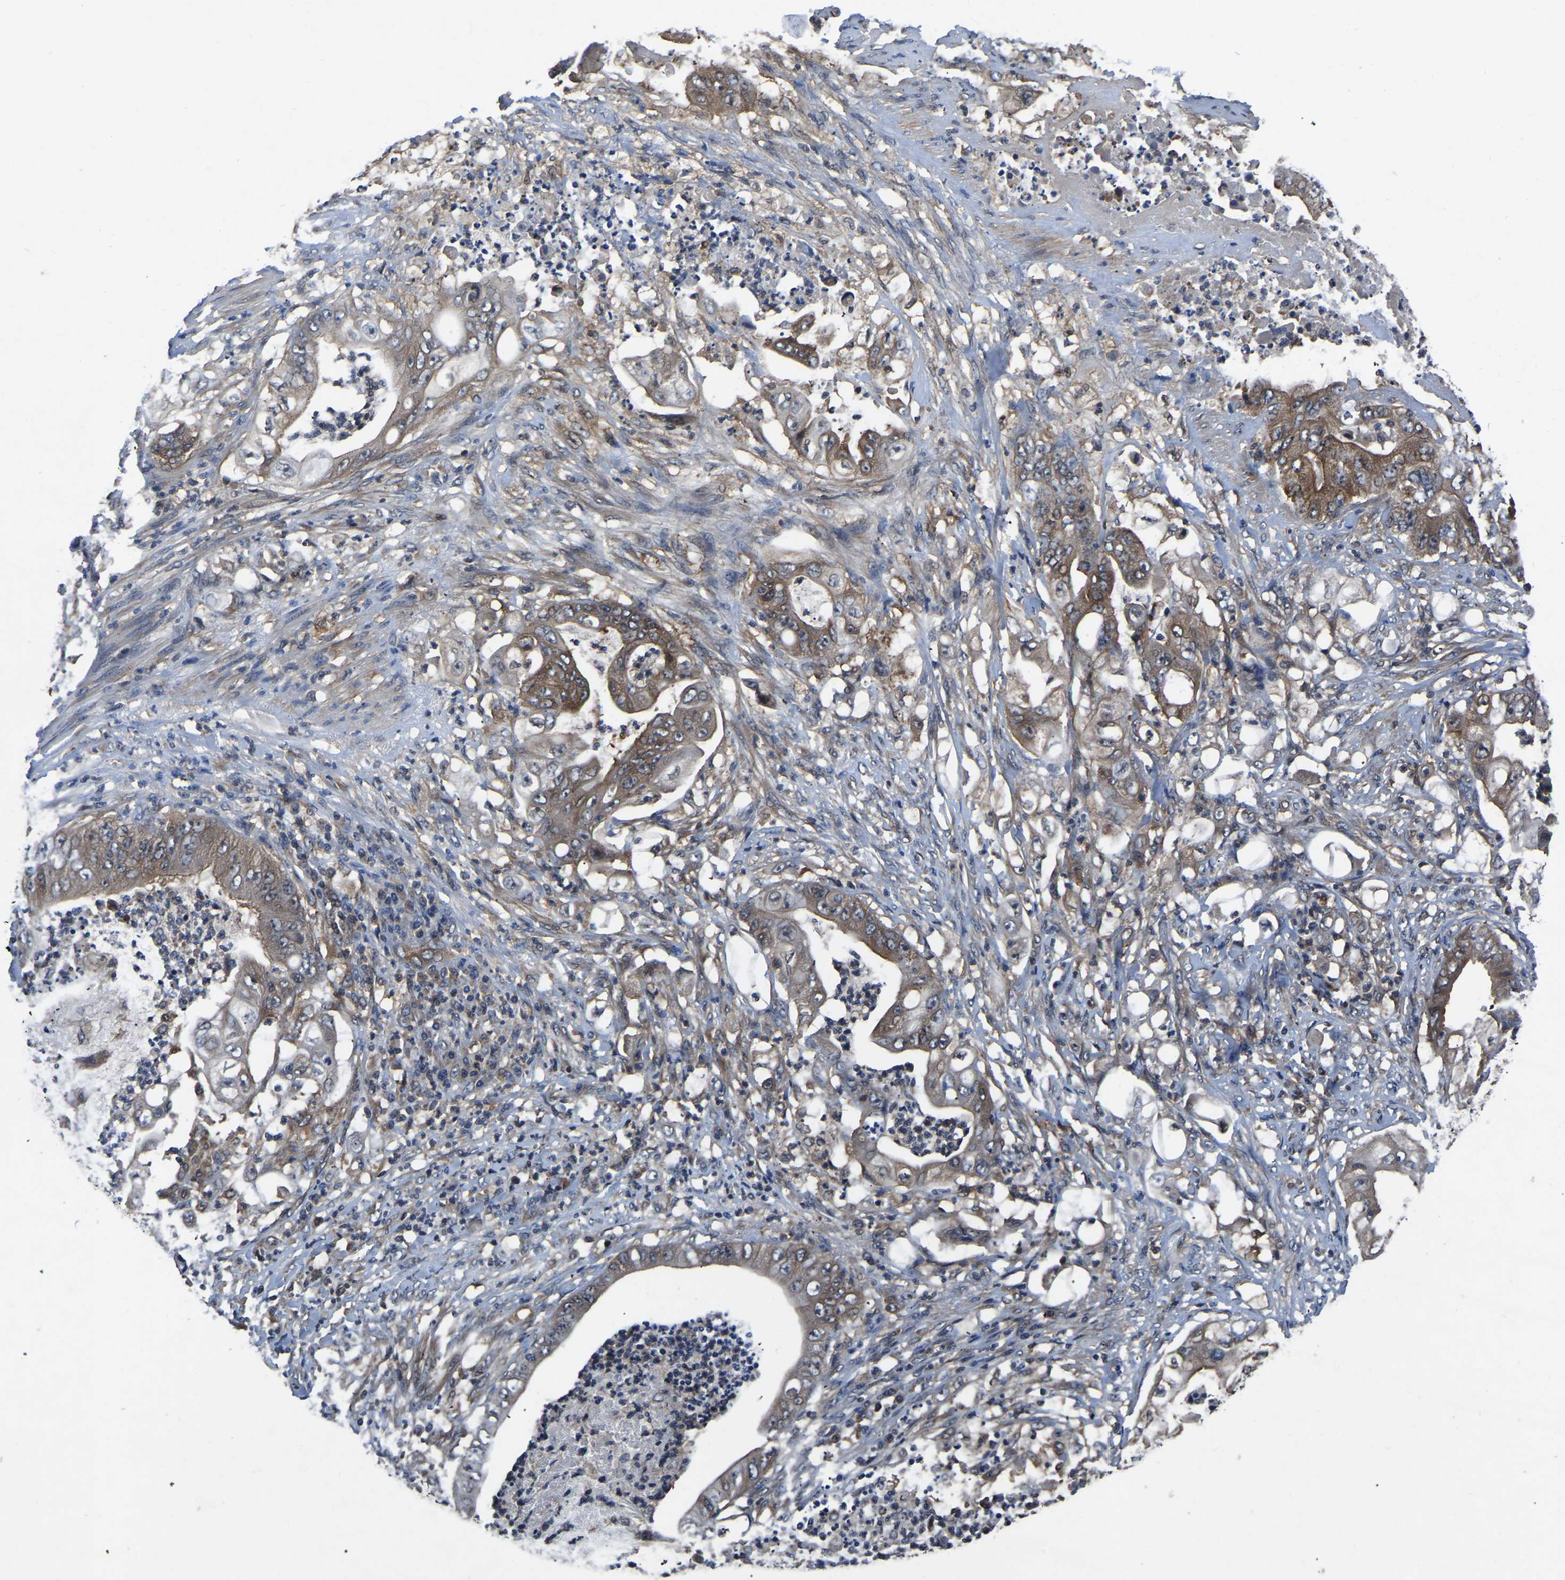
{"staining": {"intensity": "moderate", "quantity": ">75%", "location": "cytoplasmic/membranous"}, "tissue": "stomach cancer", "cell_type": "Tumor cells", "image_type": "cancer", "snomed": [{"axis": "morphology", "description": "Adenocarcinoma, NOS"}, {"axis": "topography", "description": "Stomach"}], "caption": "IHC histopathology image of neoplastic tissue: stomach cancer stained using immunohistochemistry reveals medium levels of moderate protein expression localized specifically in the cytoplasmic/membranous of tumor cells, appearing as a cytoplasmic/membranous brown color.", "gene": "FGD5", "patient": {"sex": "female", "age": 73}}